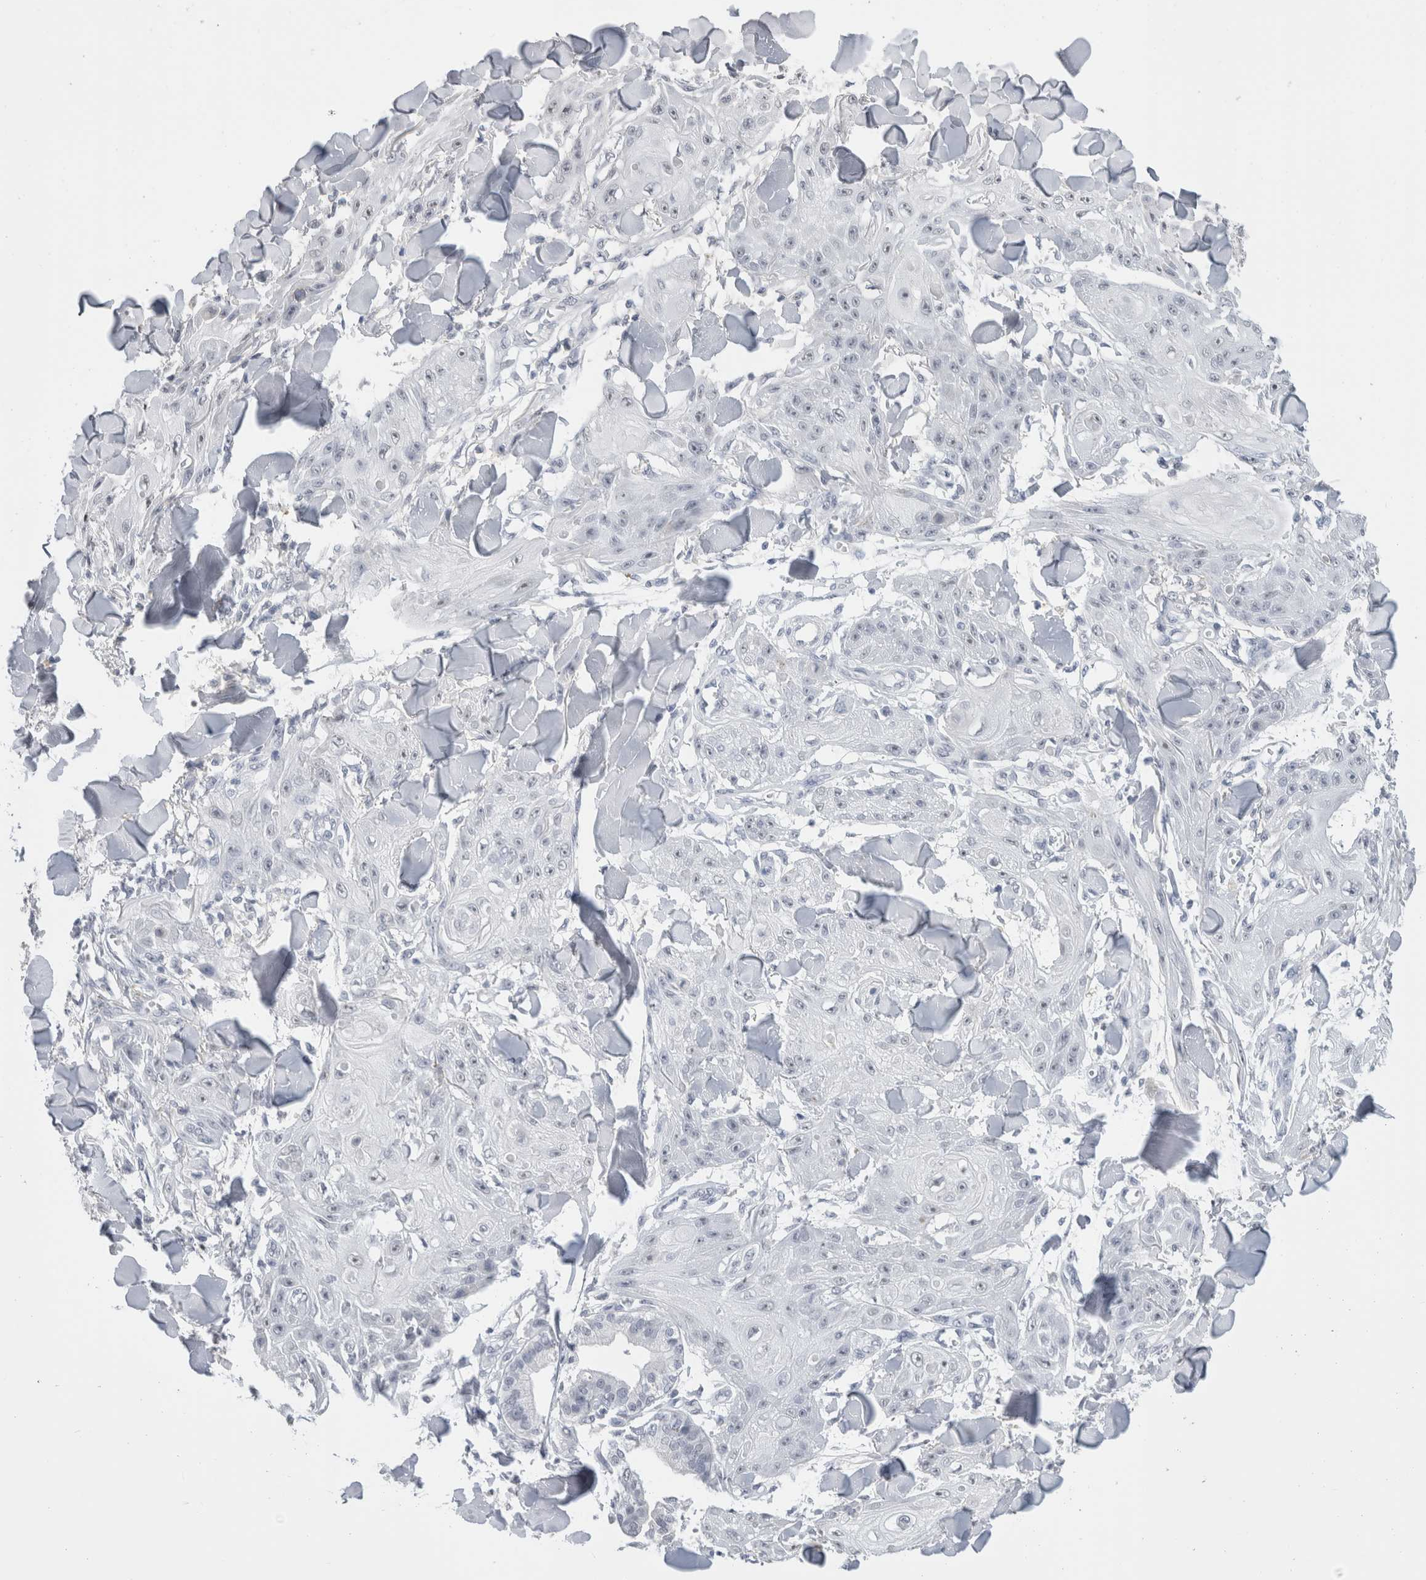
{"staining": {"intensity": "negative", "quantity": "none", "location": "none"}, "tissue": "skin cancer", "cell_type": "Tumor cells", "image_type": "cancer", "snomed": [{"axis": "morphology", "description": "Squamous cell carcinoma, NOS"}, {"axis": "topography", "description": "Skin"}], "caption": "Image shows no protein positivity in tumor cells of squamous cell carcinoma (skin) tissue.", "gene": "CADM3", "patient": {"sex": "male", "age": 74}}